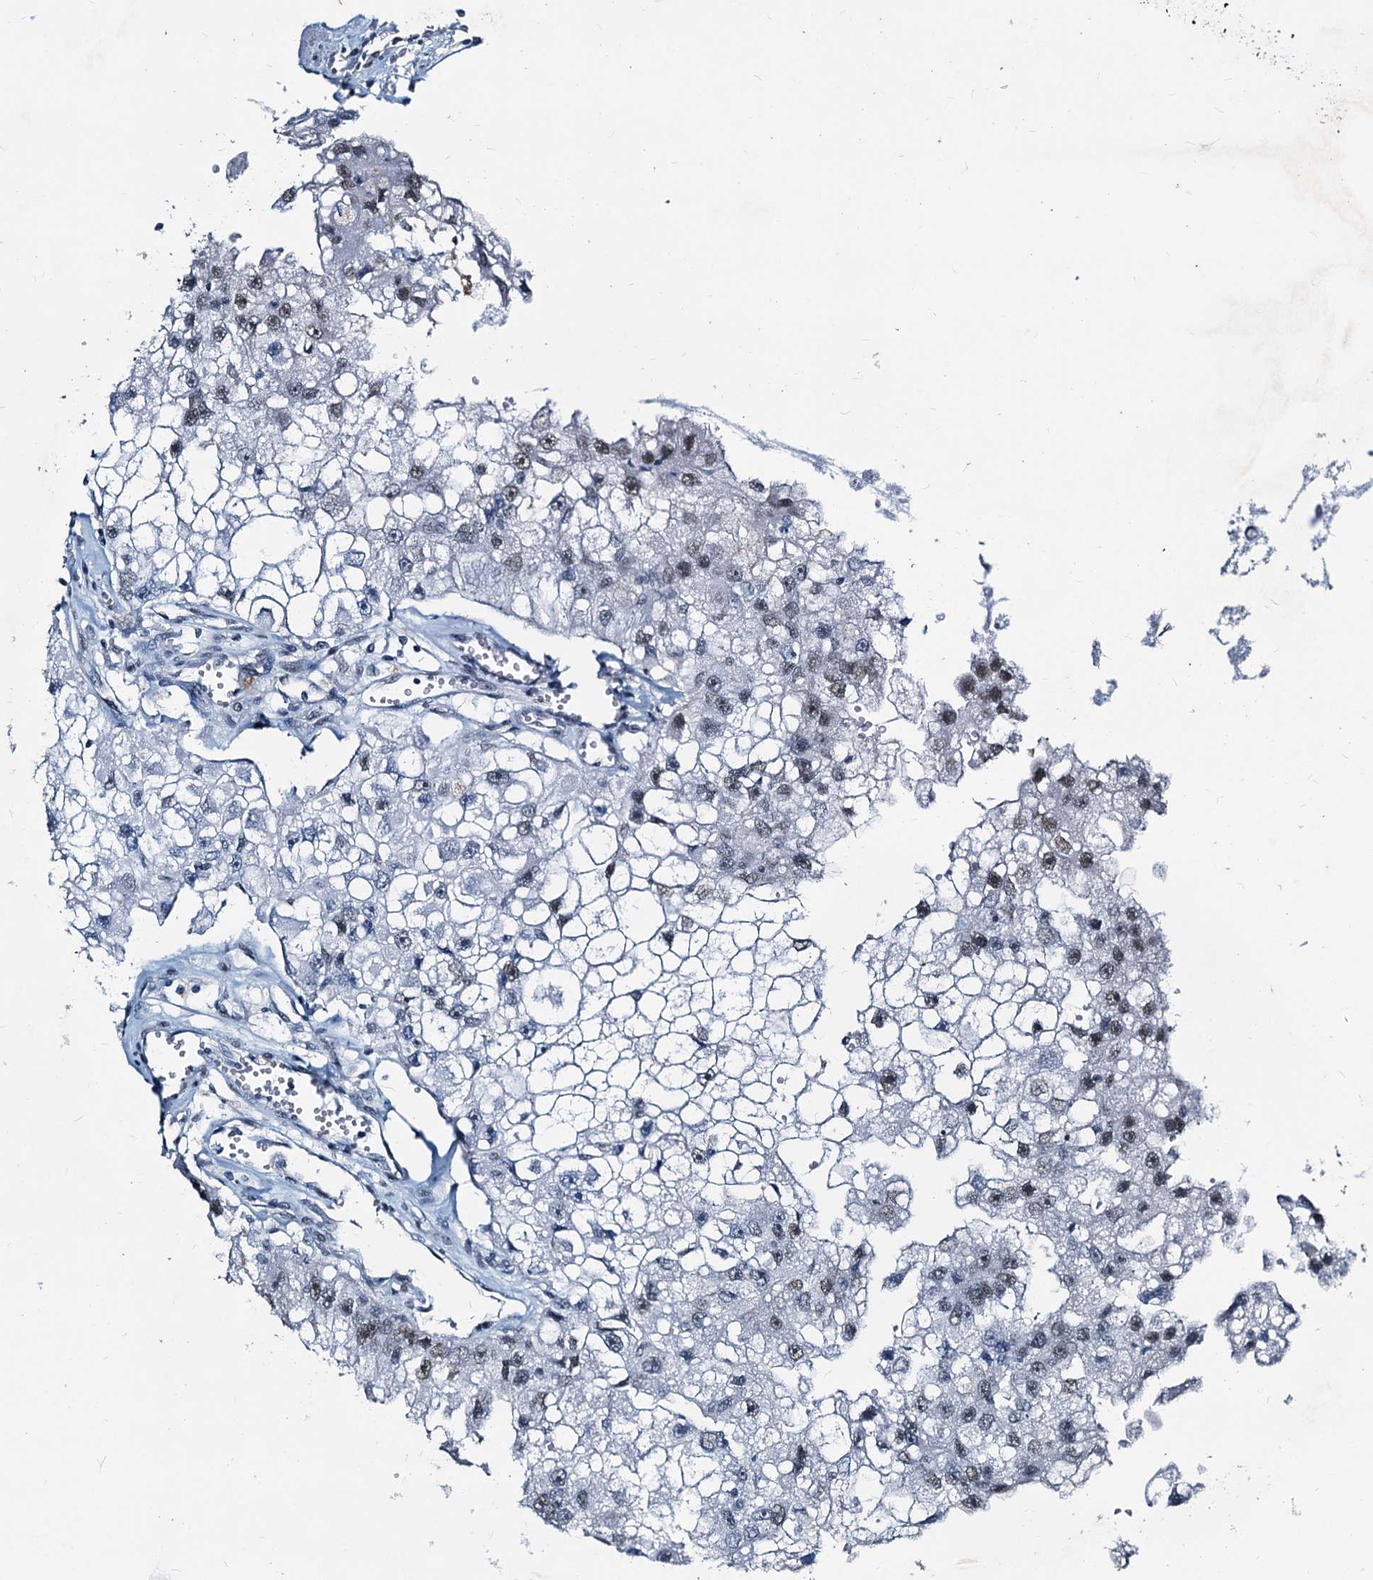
{"staining": {"intensity": "weak", "quantity": "<25%", "location": "nuclear"}, "tissue": "renal cancer", "cell_type": "Tumor cells", "image_type": "cancer", "snomed": [{"axis": "morphology", "description": "Adenocarcinoma, NOS"}, {"axis": "topography", "description": "Kidney"}], "caption": "Adenocarcinoma (renal) was stained to show a protein in brown. There is no significant positivity in tumor cells. Nuclei are stained in blue.", "gene": "METTL14", "patient": {"sex": "male", "age": 63}}